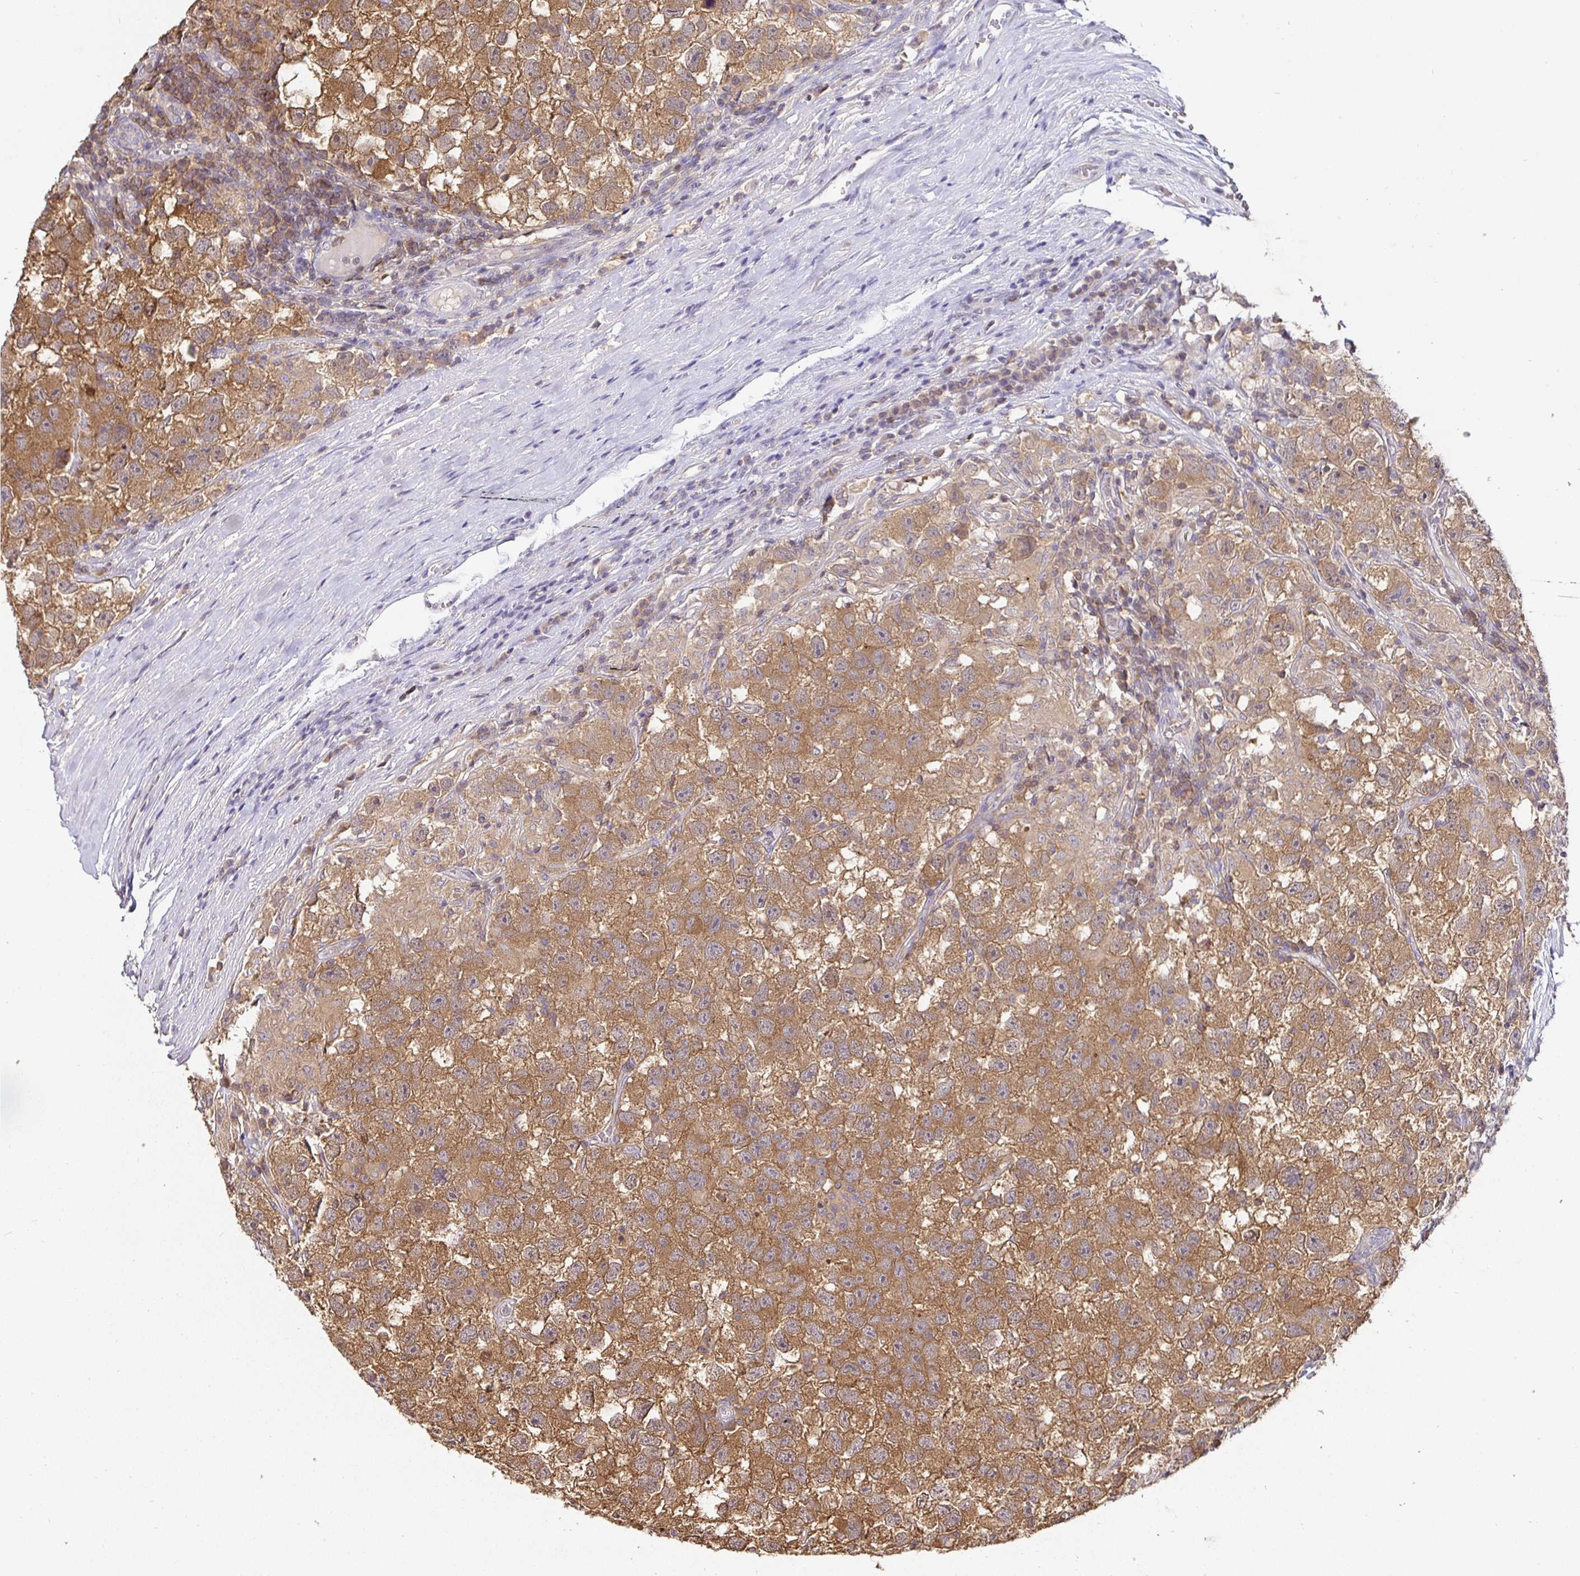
{"staining": {"intensity": "moderate", "quantity": ">75%", "location": "cytoplasmic/membranous"}, "tissue": "testis cancer", "cell_type": "Tumor cells", "image_type": "cancer", "snomed": [{"axis": "morphology", "description": "Seminoma, NOS"}, {"axis": "topography", "description": "Testis"}], "caption": "Immunohistochemistry (IHC) staining of testis seminoma, which shows medium levels of moderate cytoplasmic/membranous positivity in approximately >75% of tumor cells indicating moderate cytoplasmic/membranous protein expression. The staining was performed using DAB (3,3'-diaminobenzidine) (brown) for protein detection and nuclei were counterstained in hematoxylin (blue).", "gene": "SHISA4", "patient": {"sex": "male", "age": 26}}